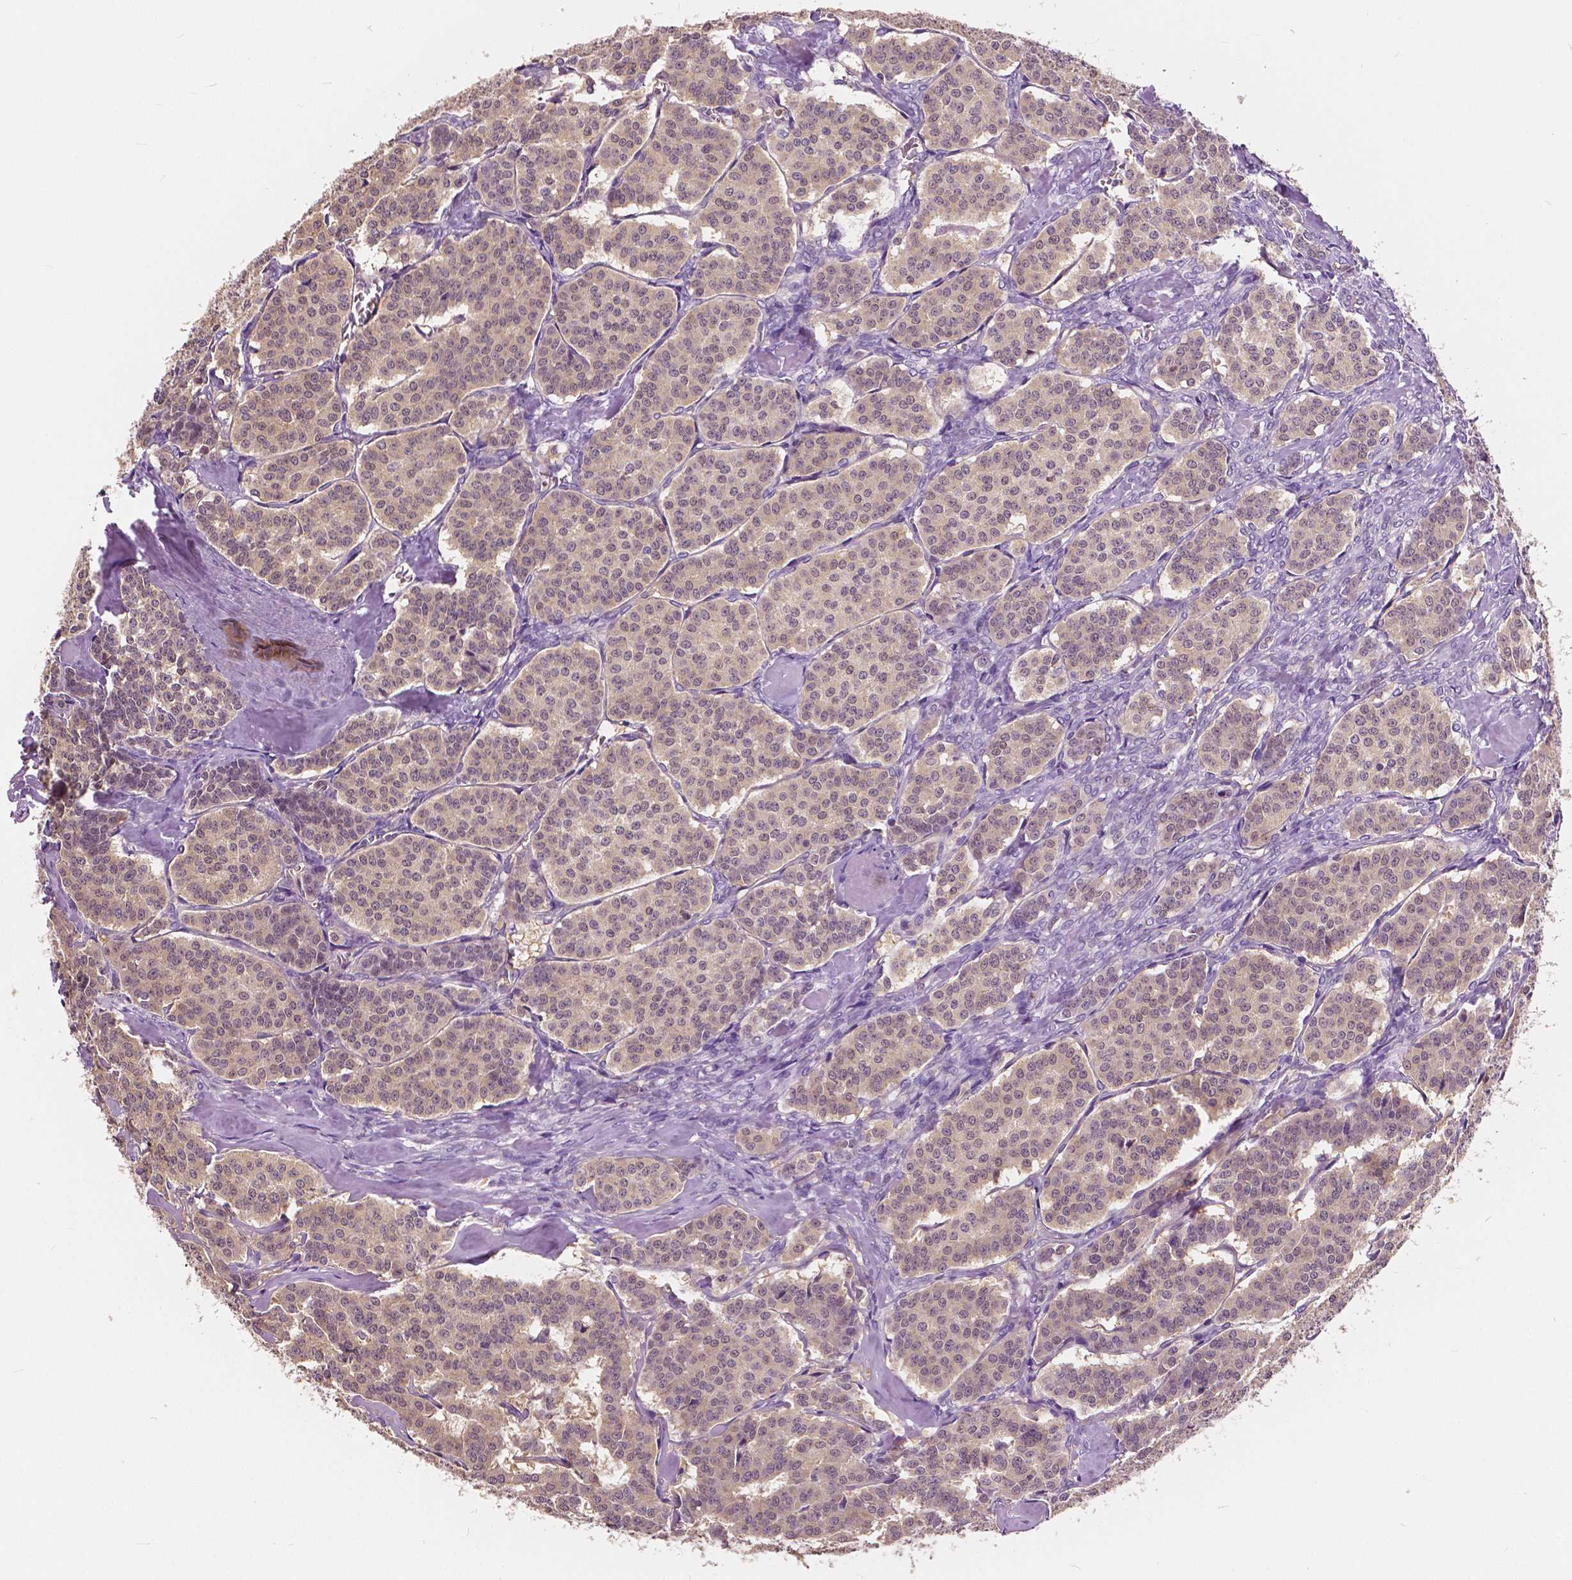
{"staining": {"intensity": "weak", "quantity": ">75%", "location": "cytoplasmic/membranous,nuclear"}, "tissue": "carcinoid", "cell_type": "Tumor cells", "image_type": "cancer", "snomed": [{"axis": "morphology", "description": "Carcinoid, malignant, NOS"}, {"axis": "topography", "description": "Lung"}], "caption": "A brown stain highlights weak cytoplasmic/membranous and nuclear expression of a protein in carcinoid tumor cells.", "gene": "TKFC", "patient": {"sex": "female", "age": 46}}